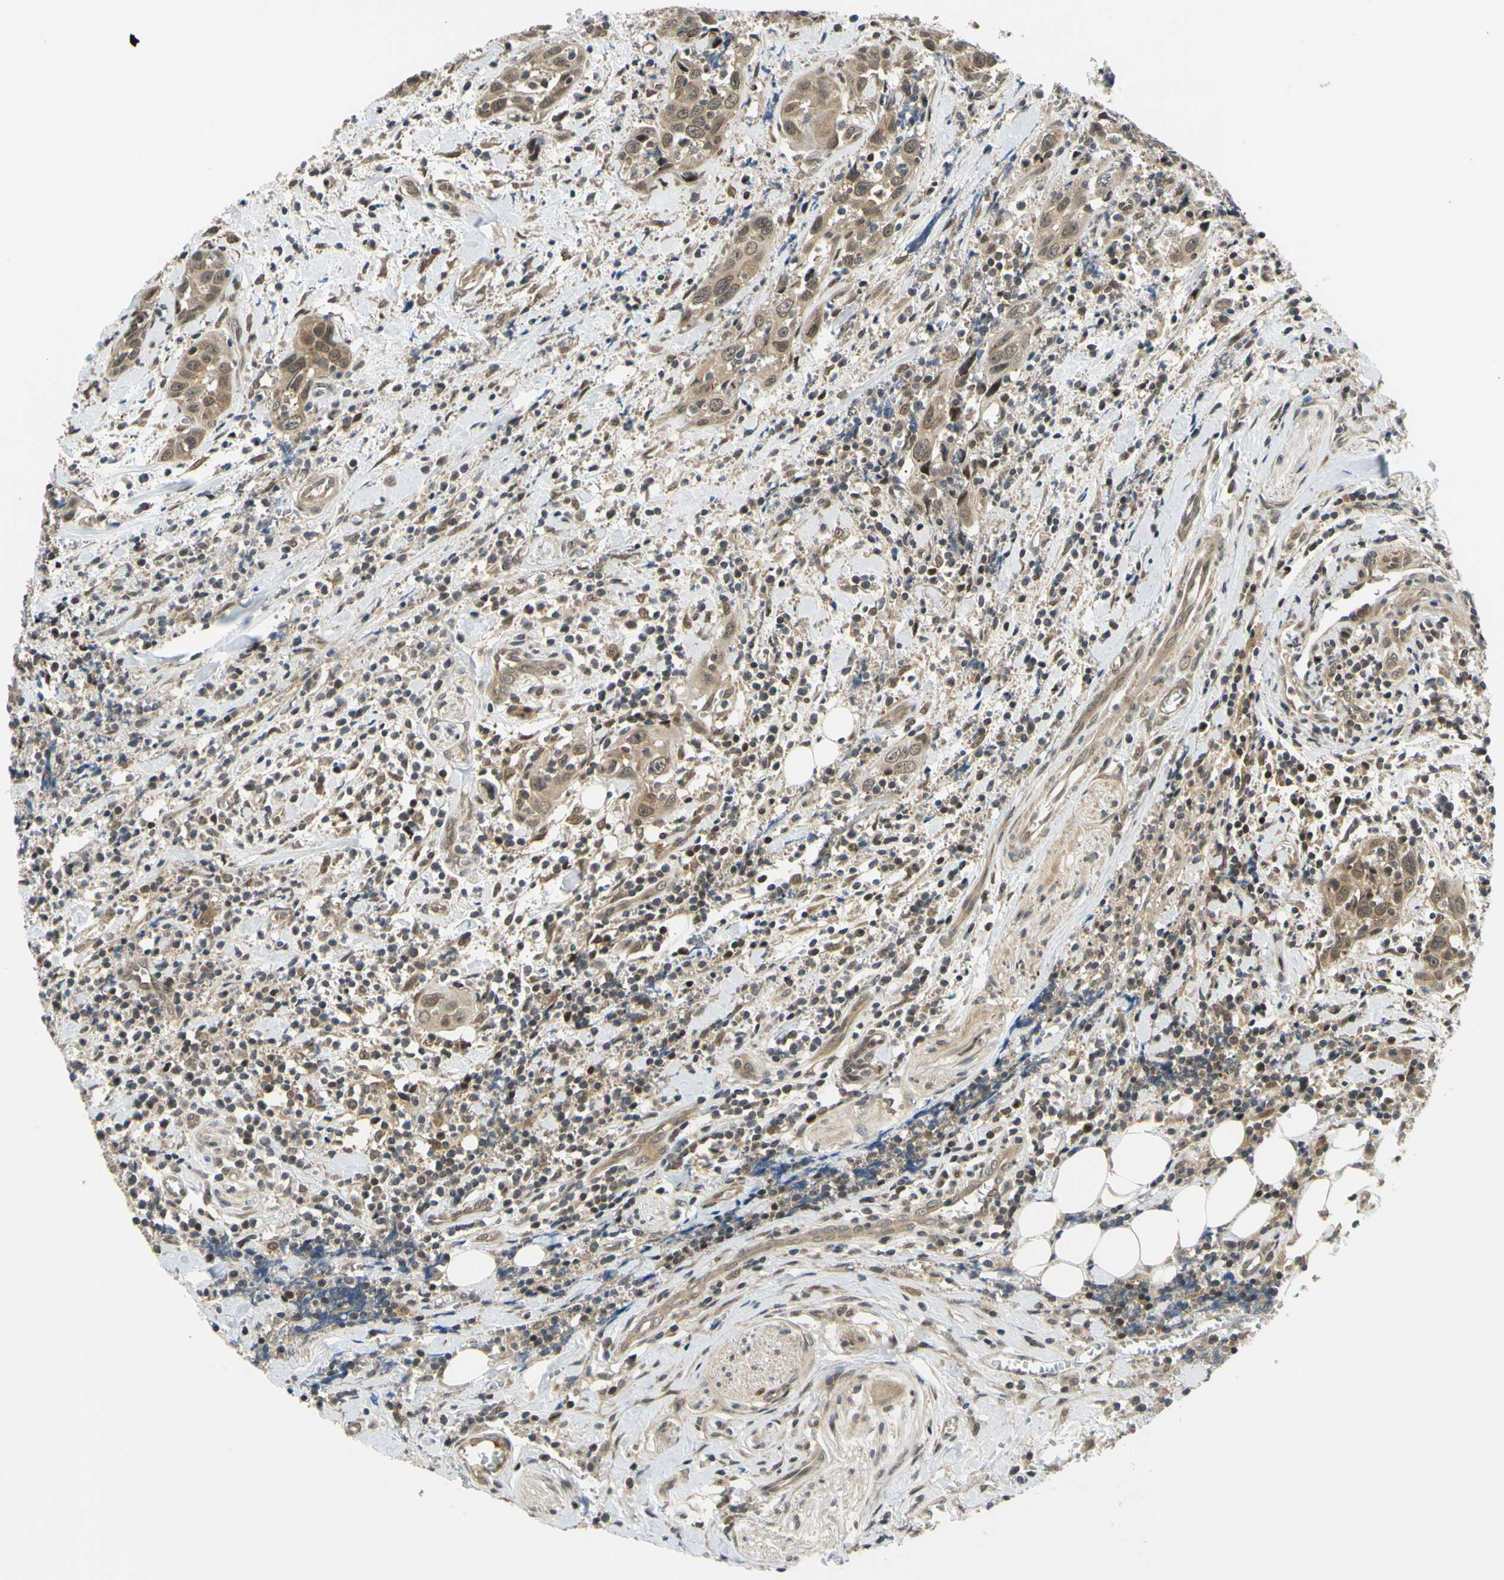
{"staining": {"intensity": "moderate", "quantity": ">75%", "location": "cytoplasmic/membranous,nuclear"}, "tissue": "head and neck cancer", "cell_type": "Tumor cells", "image_type": "cancer", "snomed": [{"axis": "morphology", "description": "Squamous cell carcinoma, NOS"}, {"axis": "topography", "description": "Oral tissue"}, {"axis": "topography", "description": "Head-Neck"}], "caption": "Head and neck squamous cell carcinoma stained with DAB (3,3'-diaminobenzidine) immunohistochemistry displays medium levels of moderate cytoplasmic/membranous and nuclear positivity in about >75% of tumor cells.", "gene": "ABCC8", "patient": {"sex": "female", "age": 50}}